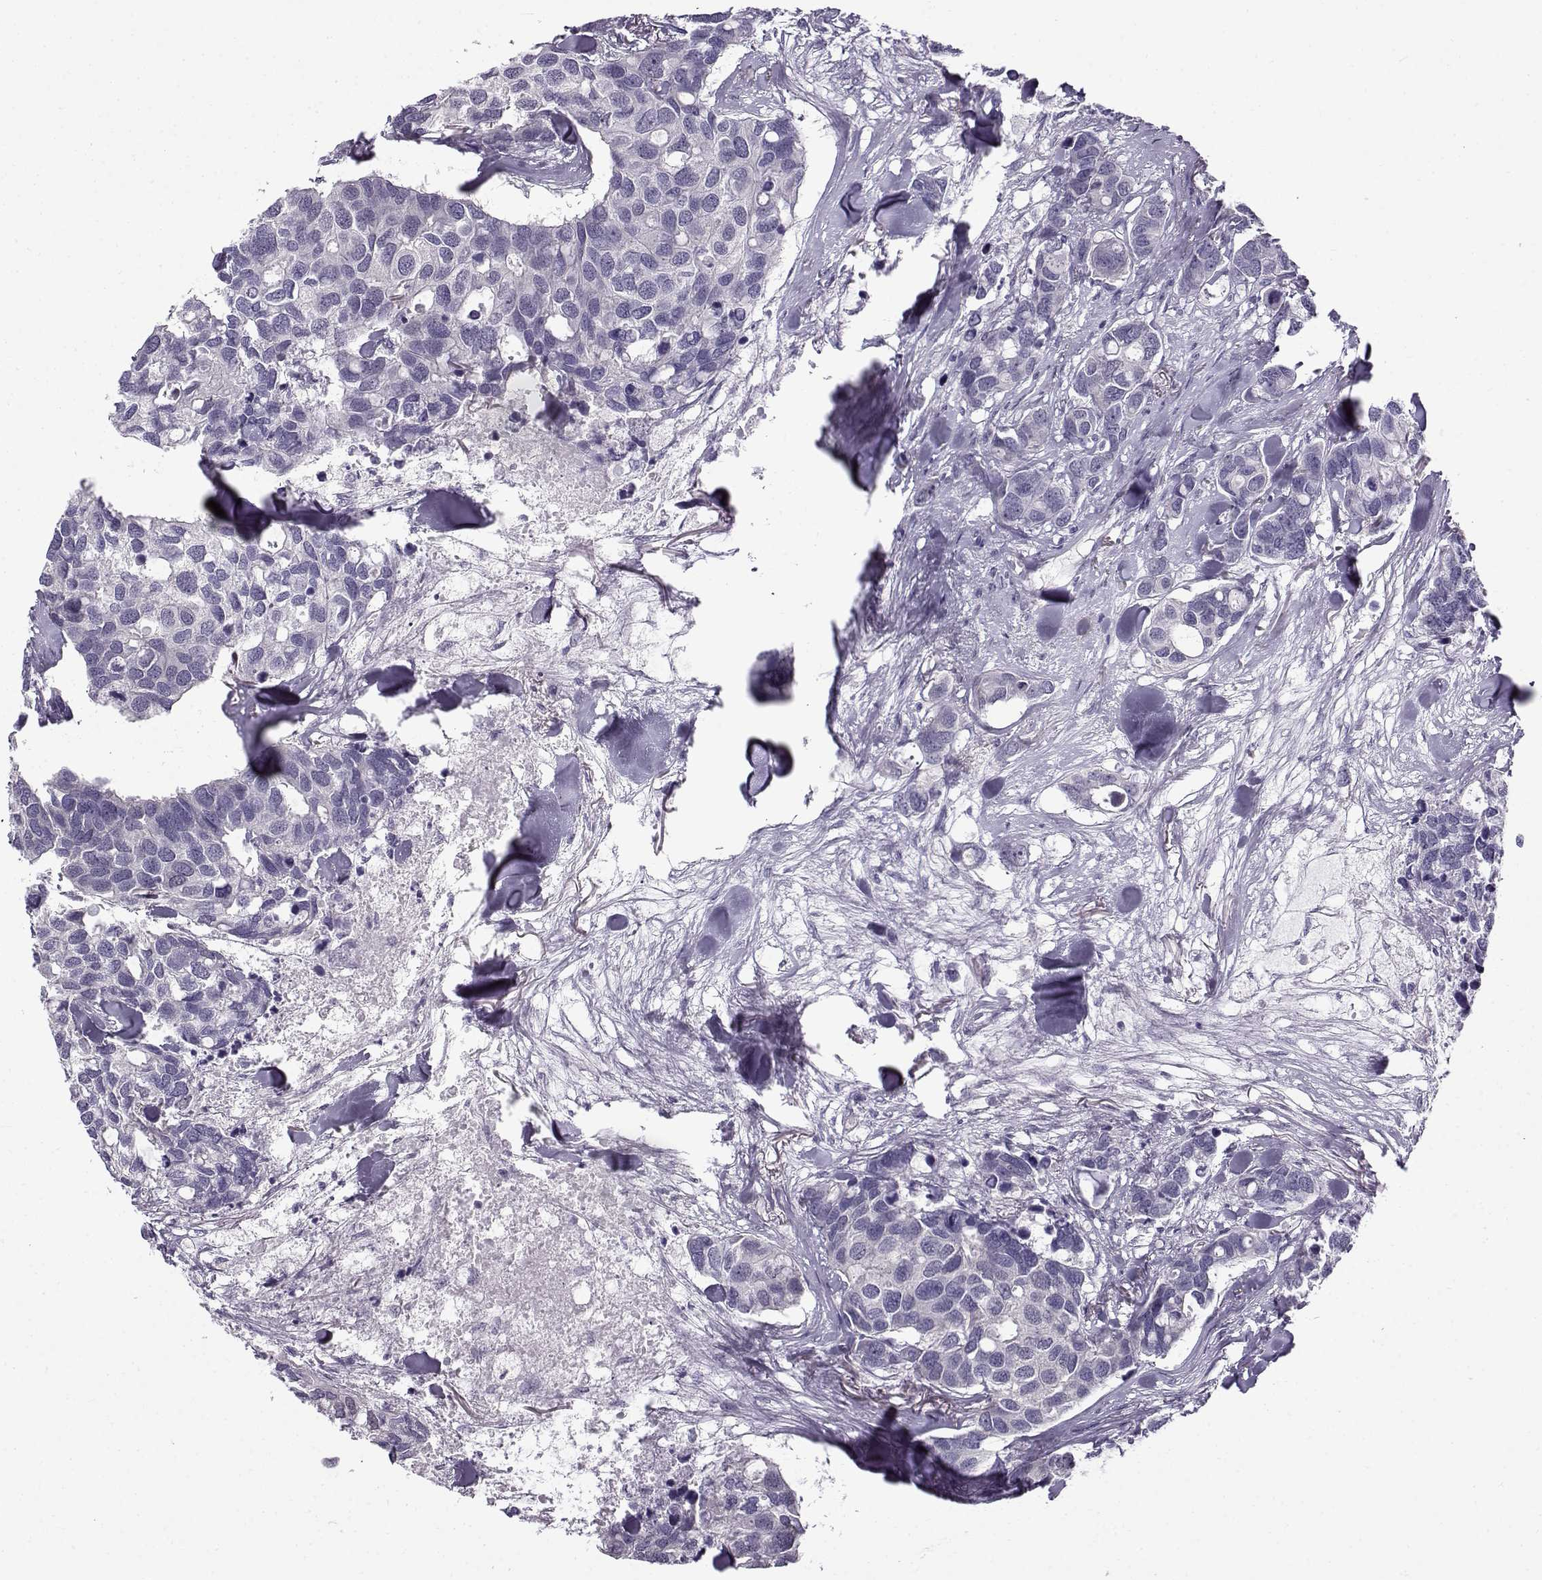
{"staining": {"intensity": "negative", "quantity": "none", "location": "none"}, "tissue": "breast cancer", "cell_type": "Tumor cells", "image_type": "cancer", "snomed": [{"axis": "morphology", "description": "Duct carcinoma"}, {"axis": "topography", "description": "Breast"}], "caption": "High magnification brightfield microscopy of invasive ductal carcinoma (breast) stained with DAB (3,3'-diaminobenzidine) (brown) and counterstained with hematoxylin (blue): tumor cells show no significant staining.", "gene": "TEX55", "patient": {"sex": "female", "age": 83}}